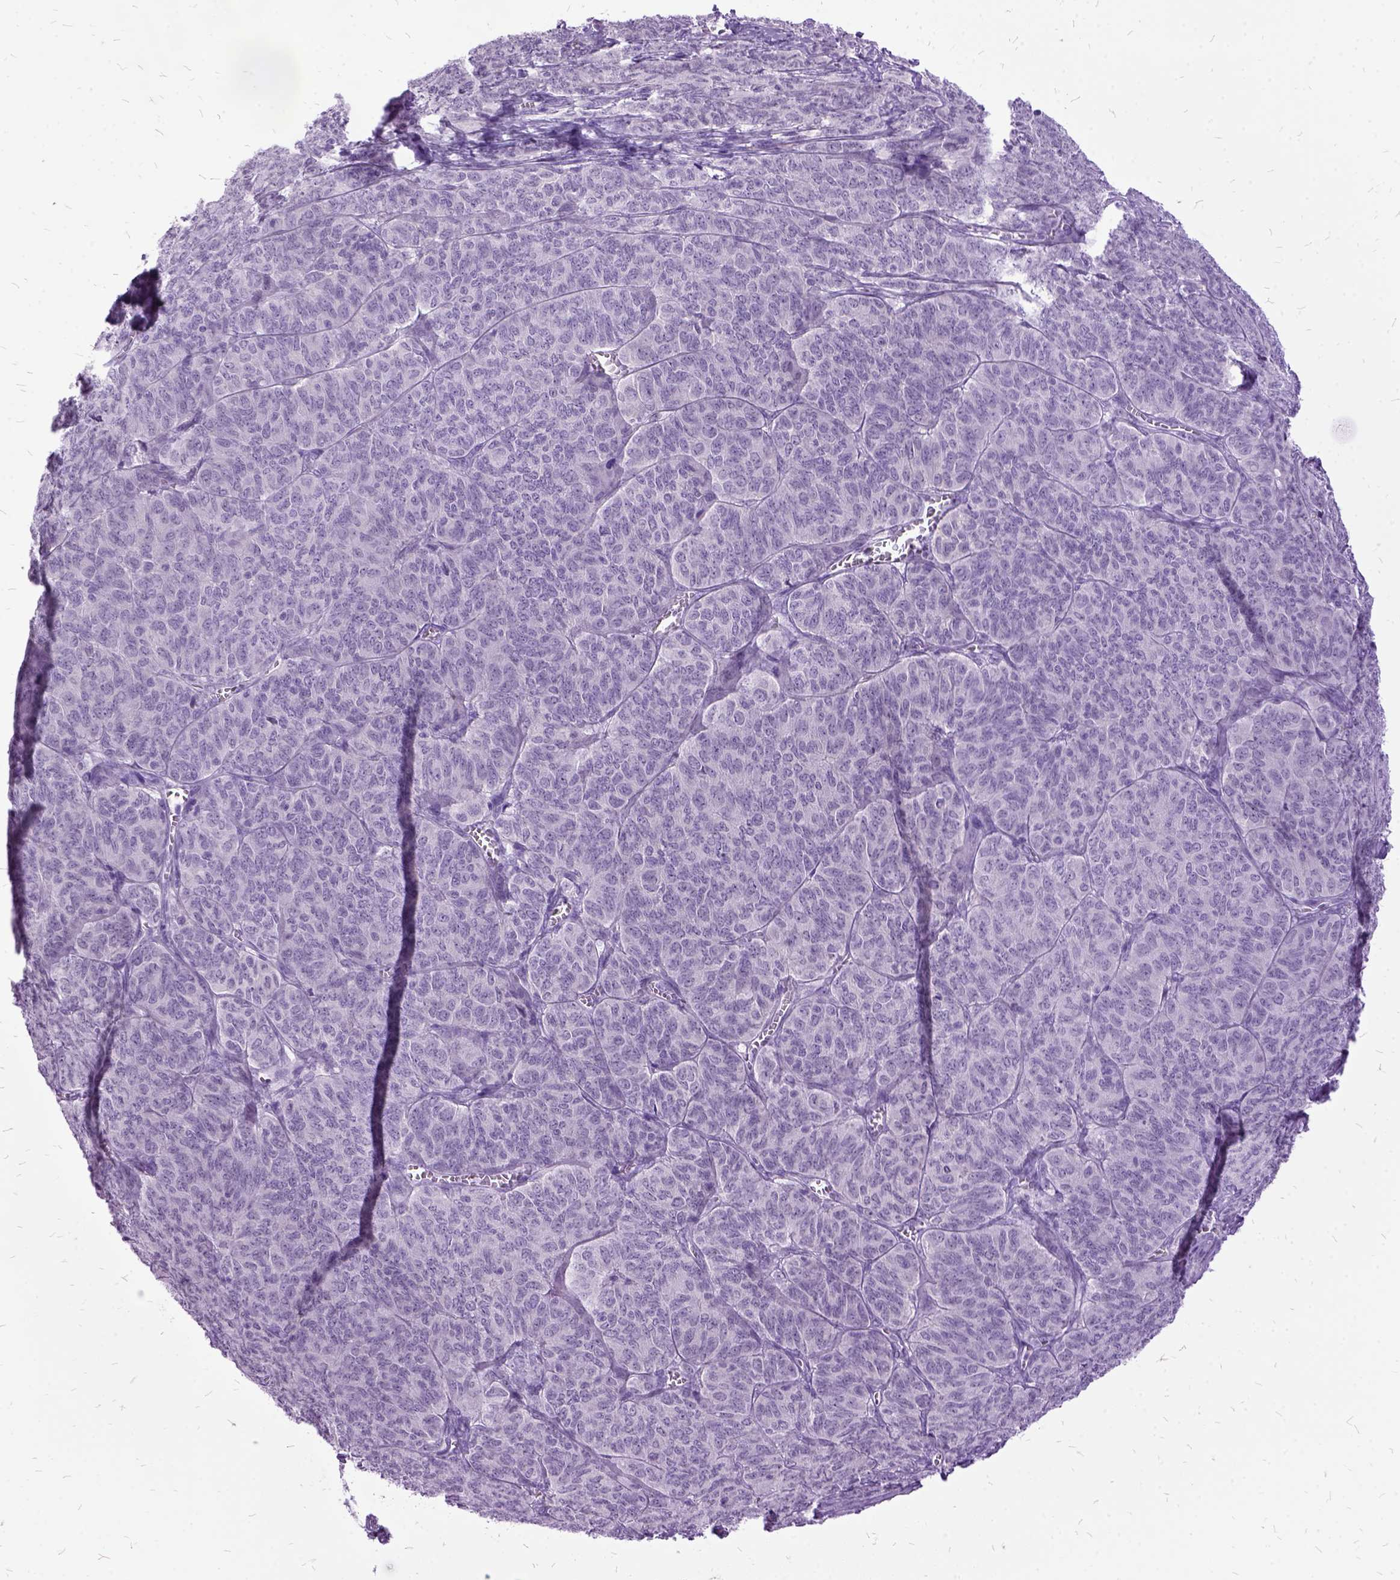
{"staining": {"intensity": "negative", "quantity": "none", "location": "none"}, "tissue": "ovarian cancer", "cell_type": "Tumor cells", "image_type": "cancer", "snomed": [{"axis": "morphology", "description": "Carcinoma, endometroid"}, {"axis": "topography", "description": "Ovary"}], "caption": "Photomicrograph shows no protein staining in tumor cells of ovarian endometroid carcinoma tissue. (Stains: DAB (3,3'-diaminobenzidine) immunohistochemistry with hematoxylin counter stain, Microscopy: brightfield microscopy at high magnification).", "gene": "MME", "patient": {"sex": "female", "age": 80}}